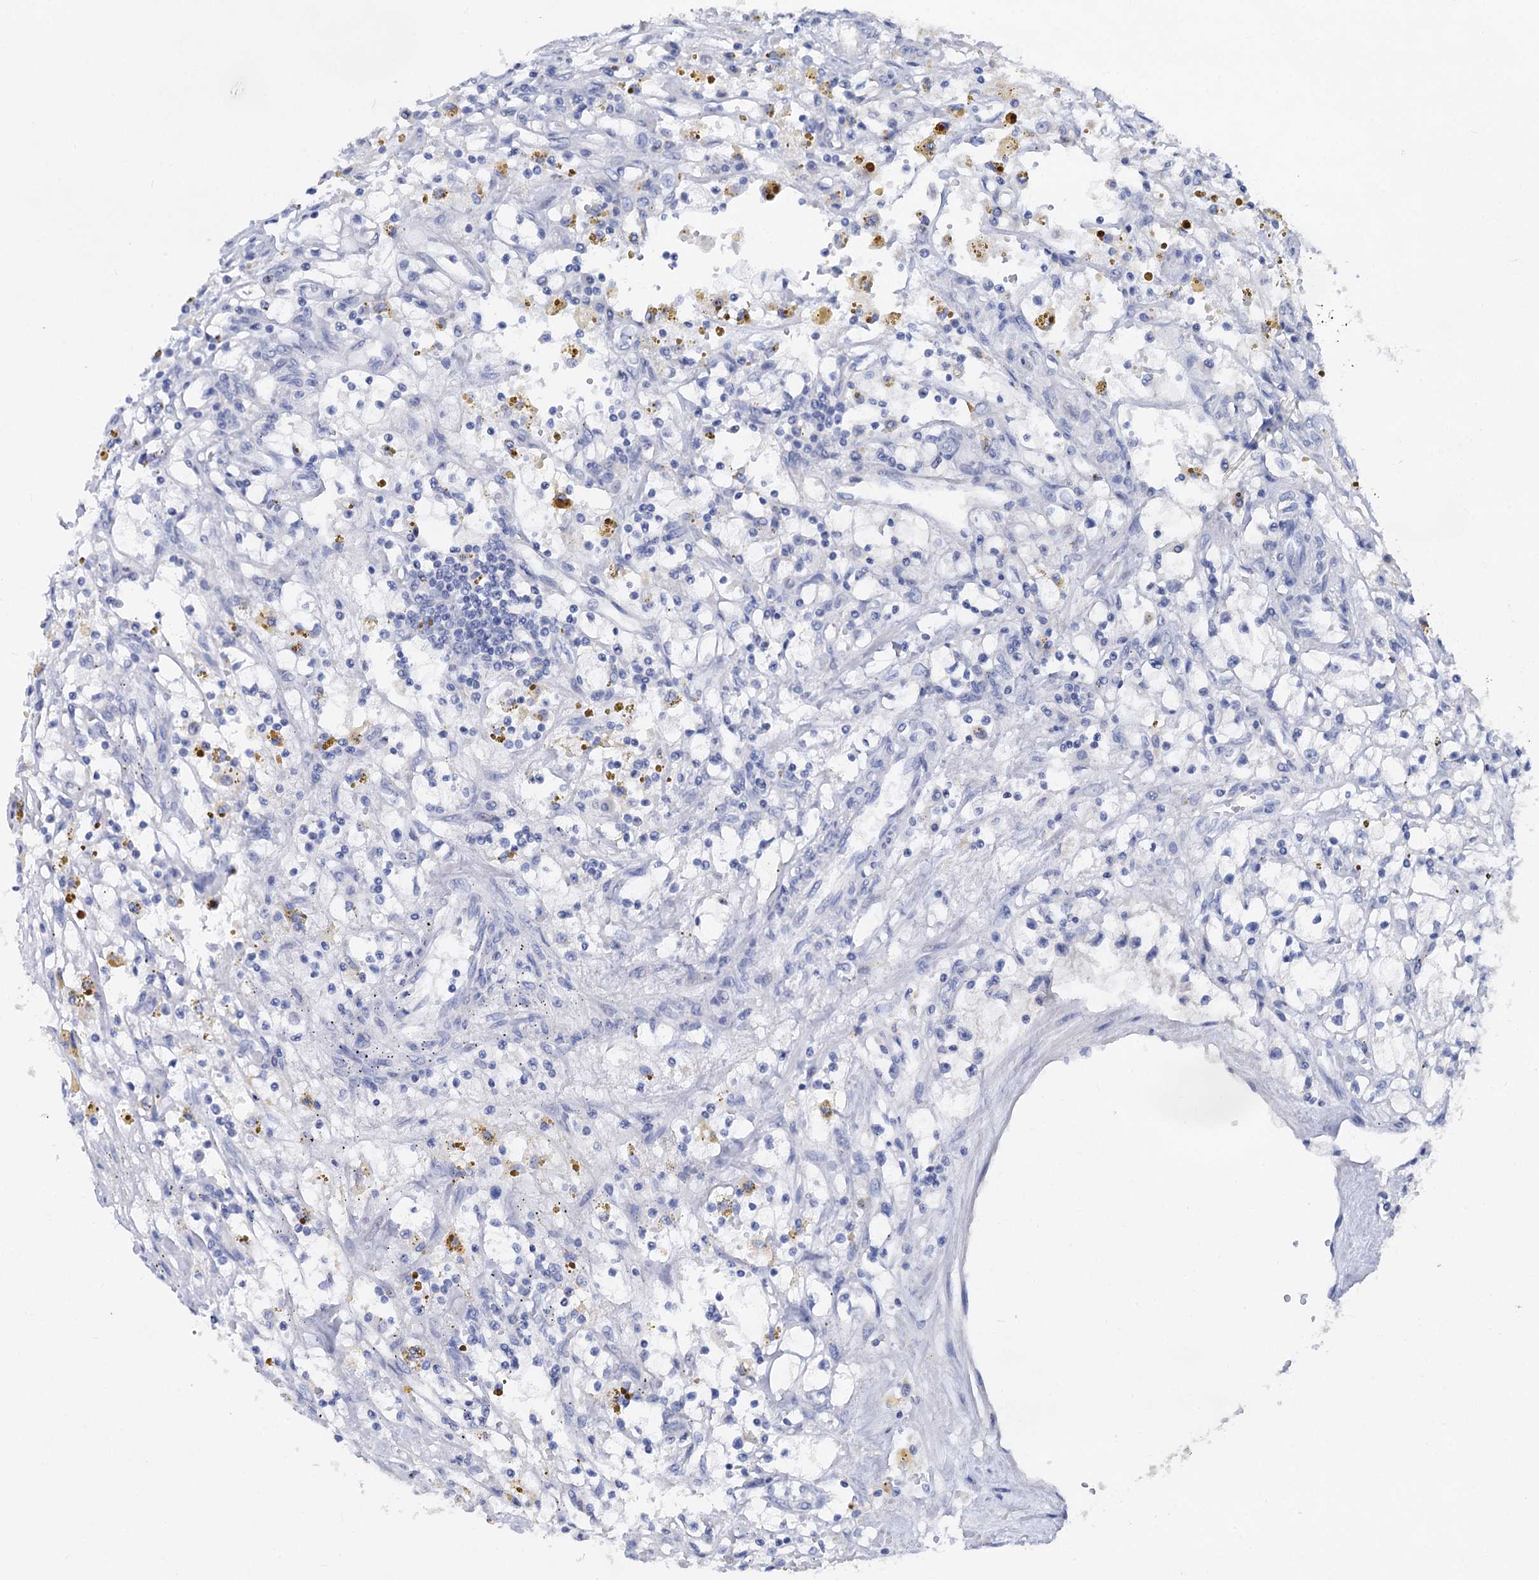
{"staining": {"intensity": "negative", "quantity": "none", "location": "none"}, "tissue": "renal cancer", "cell_type": "Tumor cells", "image_type": "cancer", "snomed": [{"axis": "morphology", "description": "Adenocarcinoma, NOS"}, {"axis": "topography", "description": "Kidney"}], "caption": "Adenocarcinoma (renal) was stained to show a protein in brown. There is no significant positivity in tumor cells.", "gene": "CAPRIN2", "patient": {"sex": "male", "age": 56}}